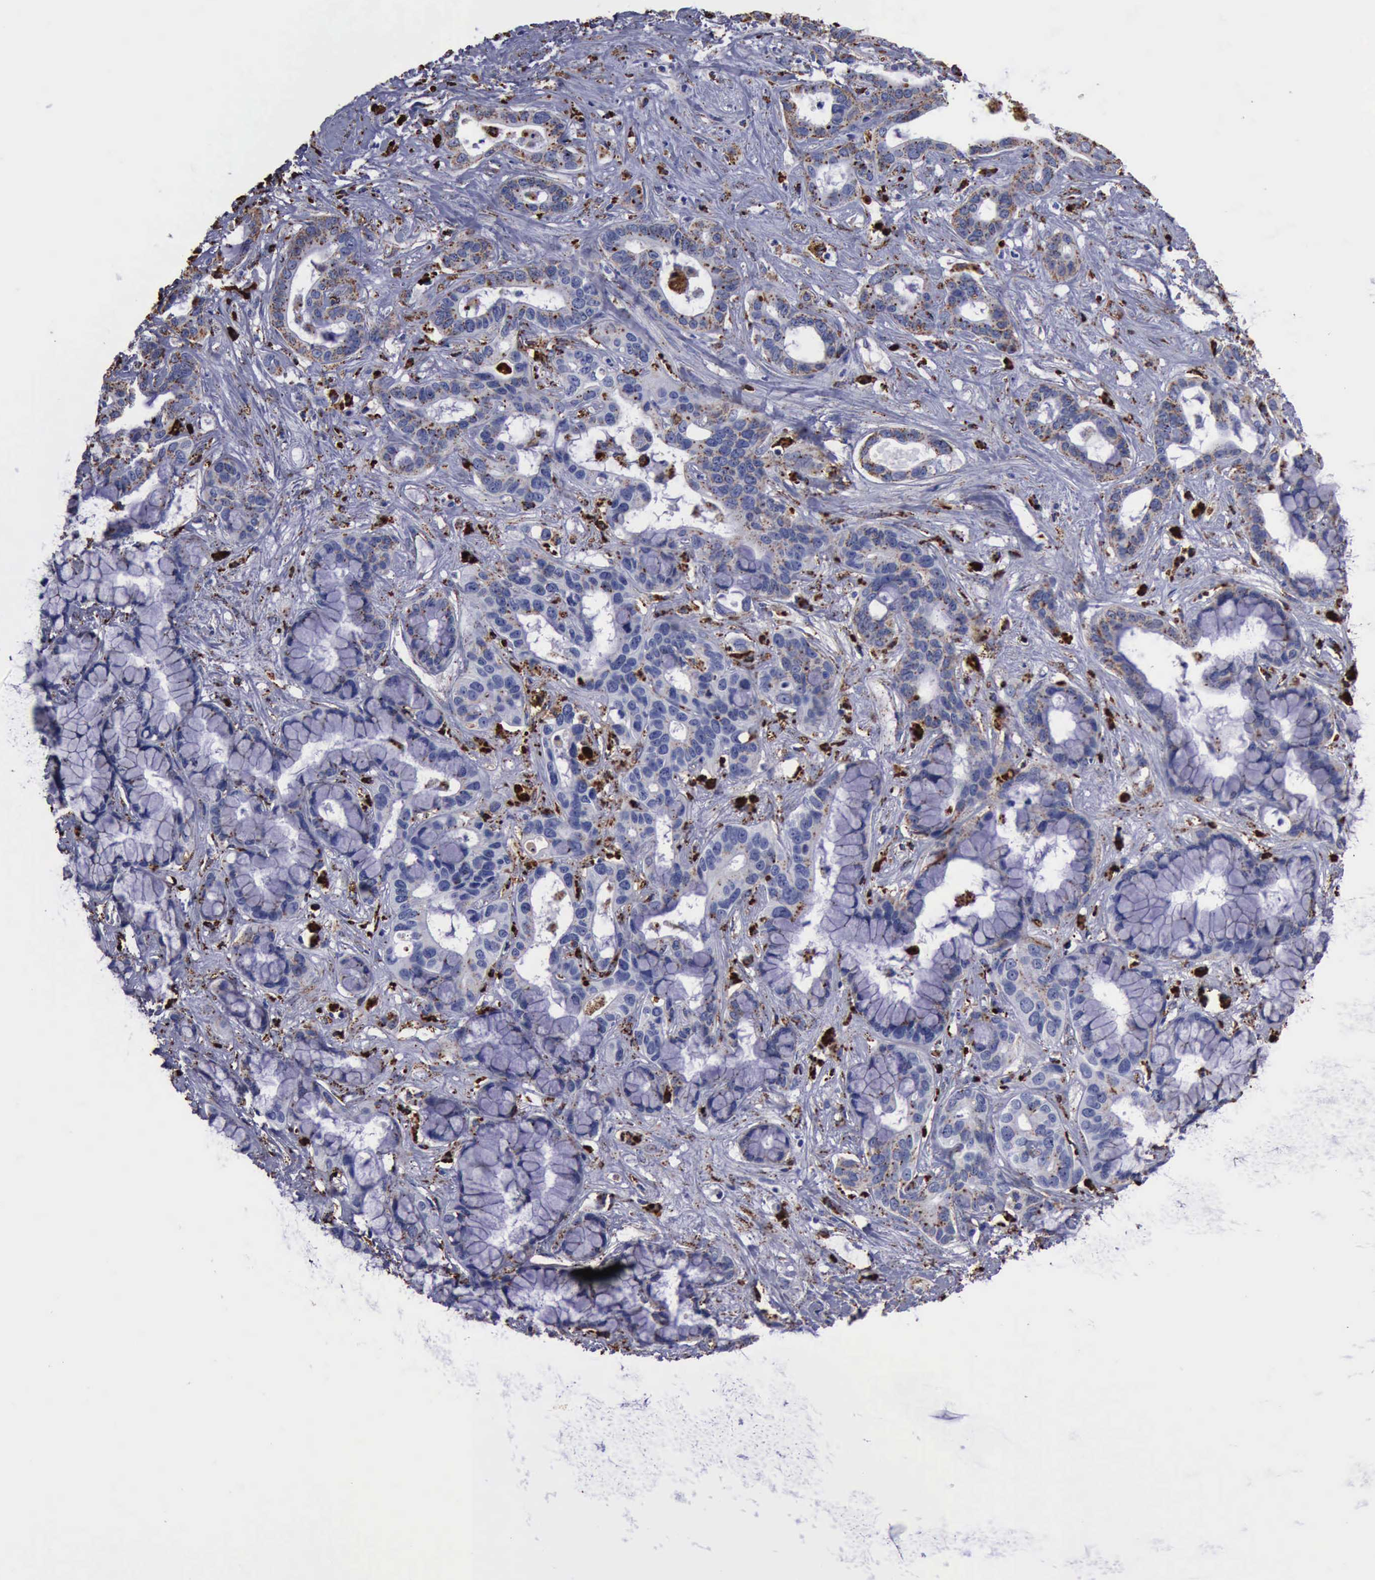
{"staining": {"intensity": "moderate", "quantity": "25%-75%", "location": "cytoplasmic/membranous"}, "tissue": "liver cancer", "cell_type": "Tumor cells", "image_type": "cancer", "snomed": [{"axis": "morphology", "description": "Cholangiocarcinoma"}, {"axis": "topography", "description": "Liver"}], "caption": "Tumor cells exhibit moderate cytoplasmic/membranous positivity in approximately 25%-75% of cells in cholangiocarcinoma (liver).", "gene": "CTSD", "patient": {"sex": "female", "age": 65}}